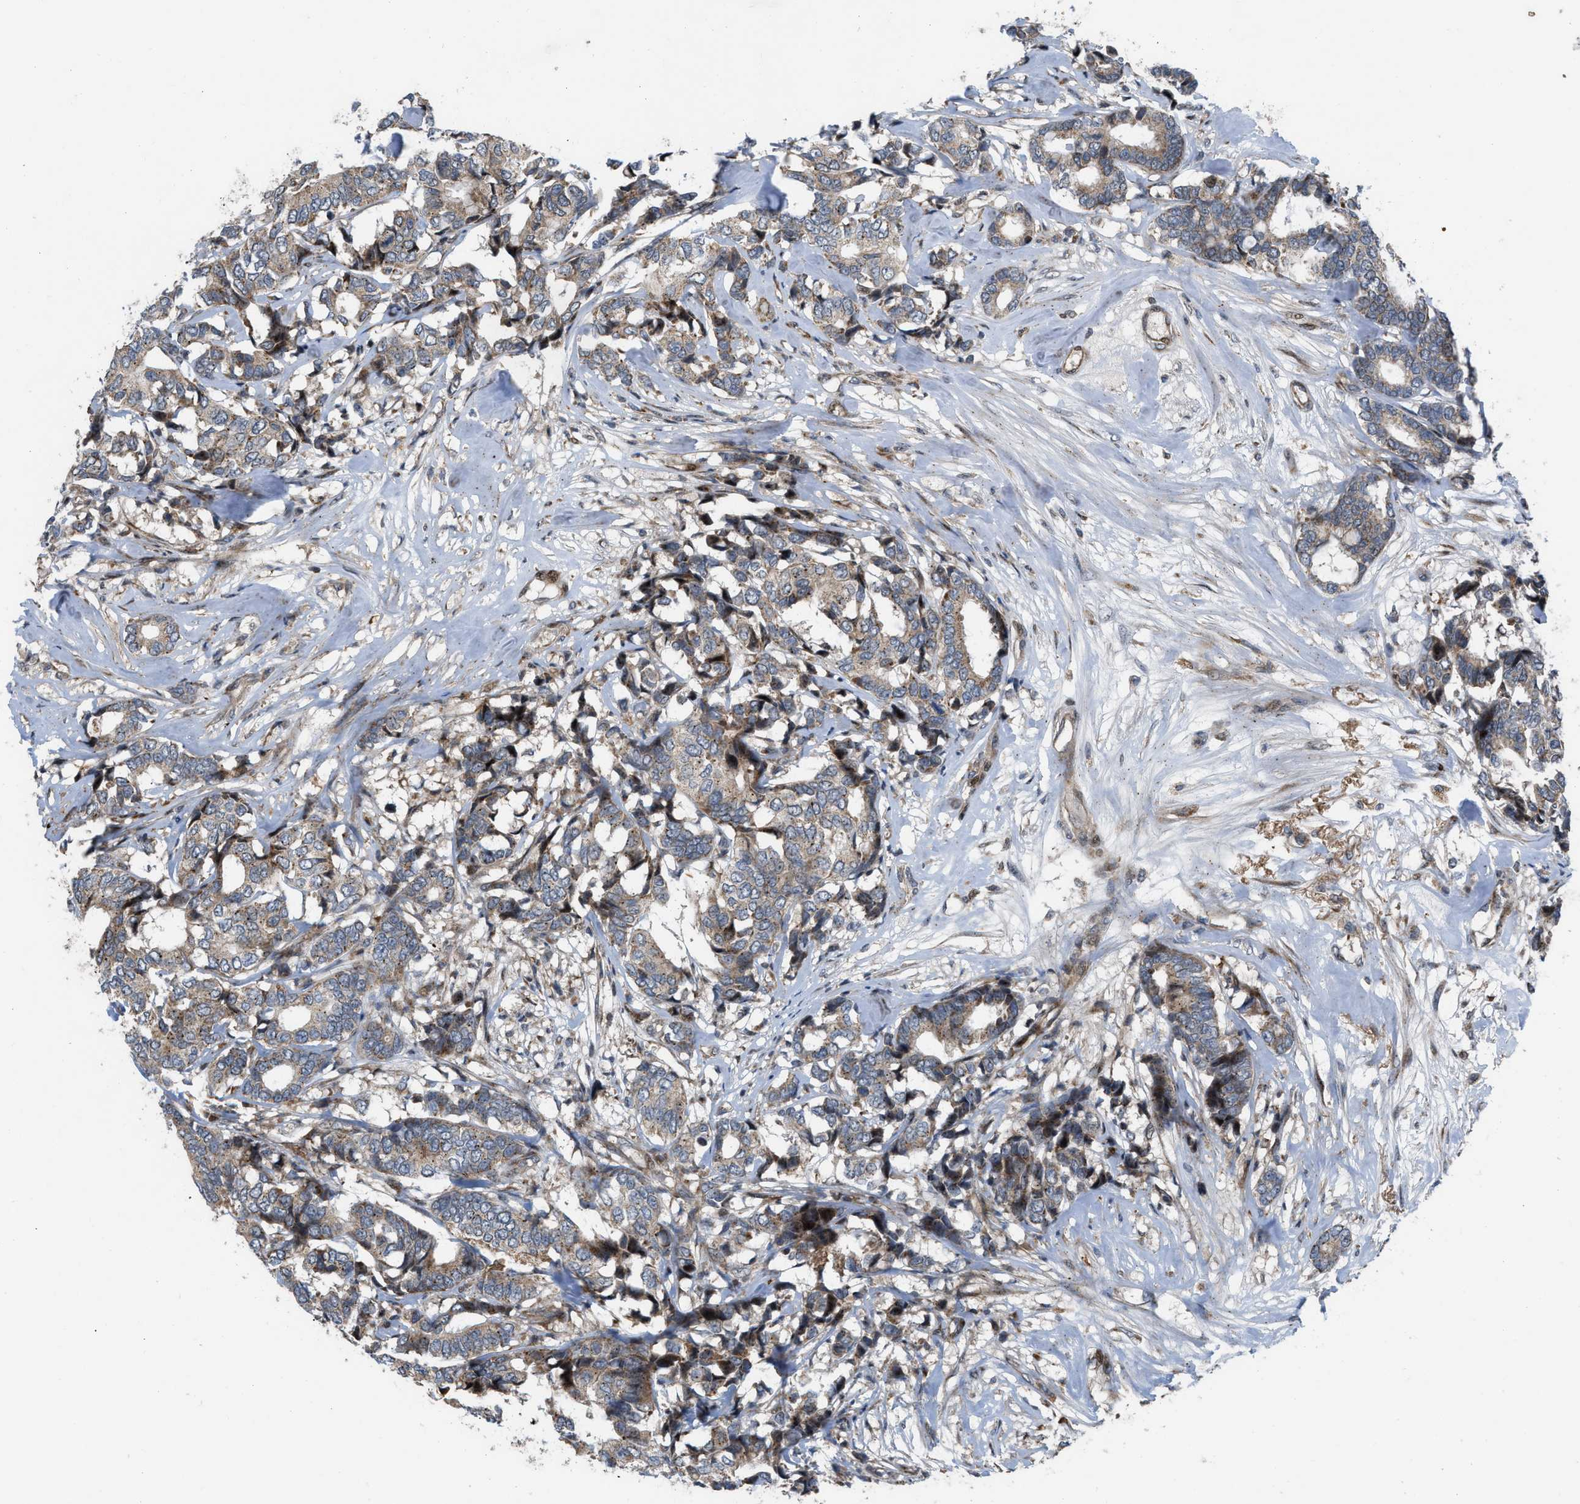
{"staining": {"intensity": "weak", "quantity": ">75%", "location": "cytoplasmic/membranous"}, "tissue": "breast cancer", "cell_type": "Tumor cells", "image_type": "cancer", "snomed": [{"axis": "morphology", "description": "Duct carcinoma"}, {"axis": "topography", "description": "Breast"}], "caption": "Immunohistochemical staining of human breast cancer (infiltrating ductal carcinoma) displays weak cytoplasmic/membranous protein staining in approximately >75% of tumor cells.", "gene": "AP3M2", "patient": {"sex": "female", "age": 87}}